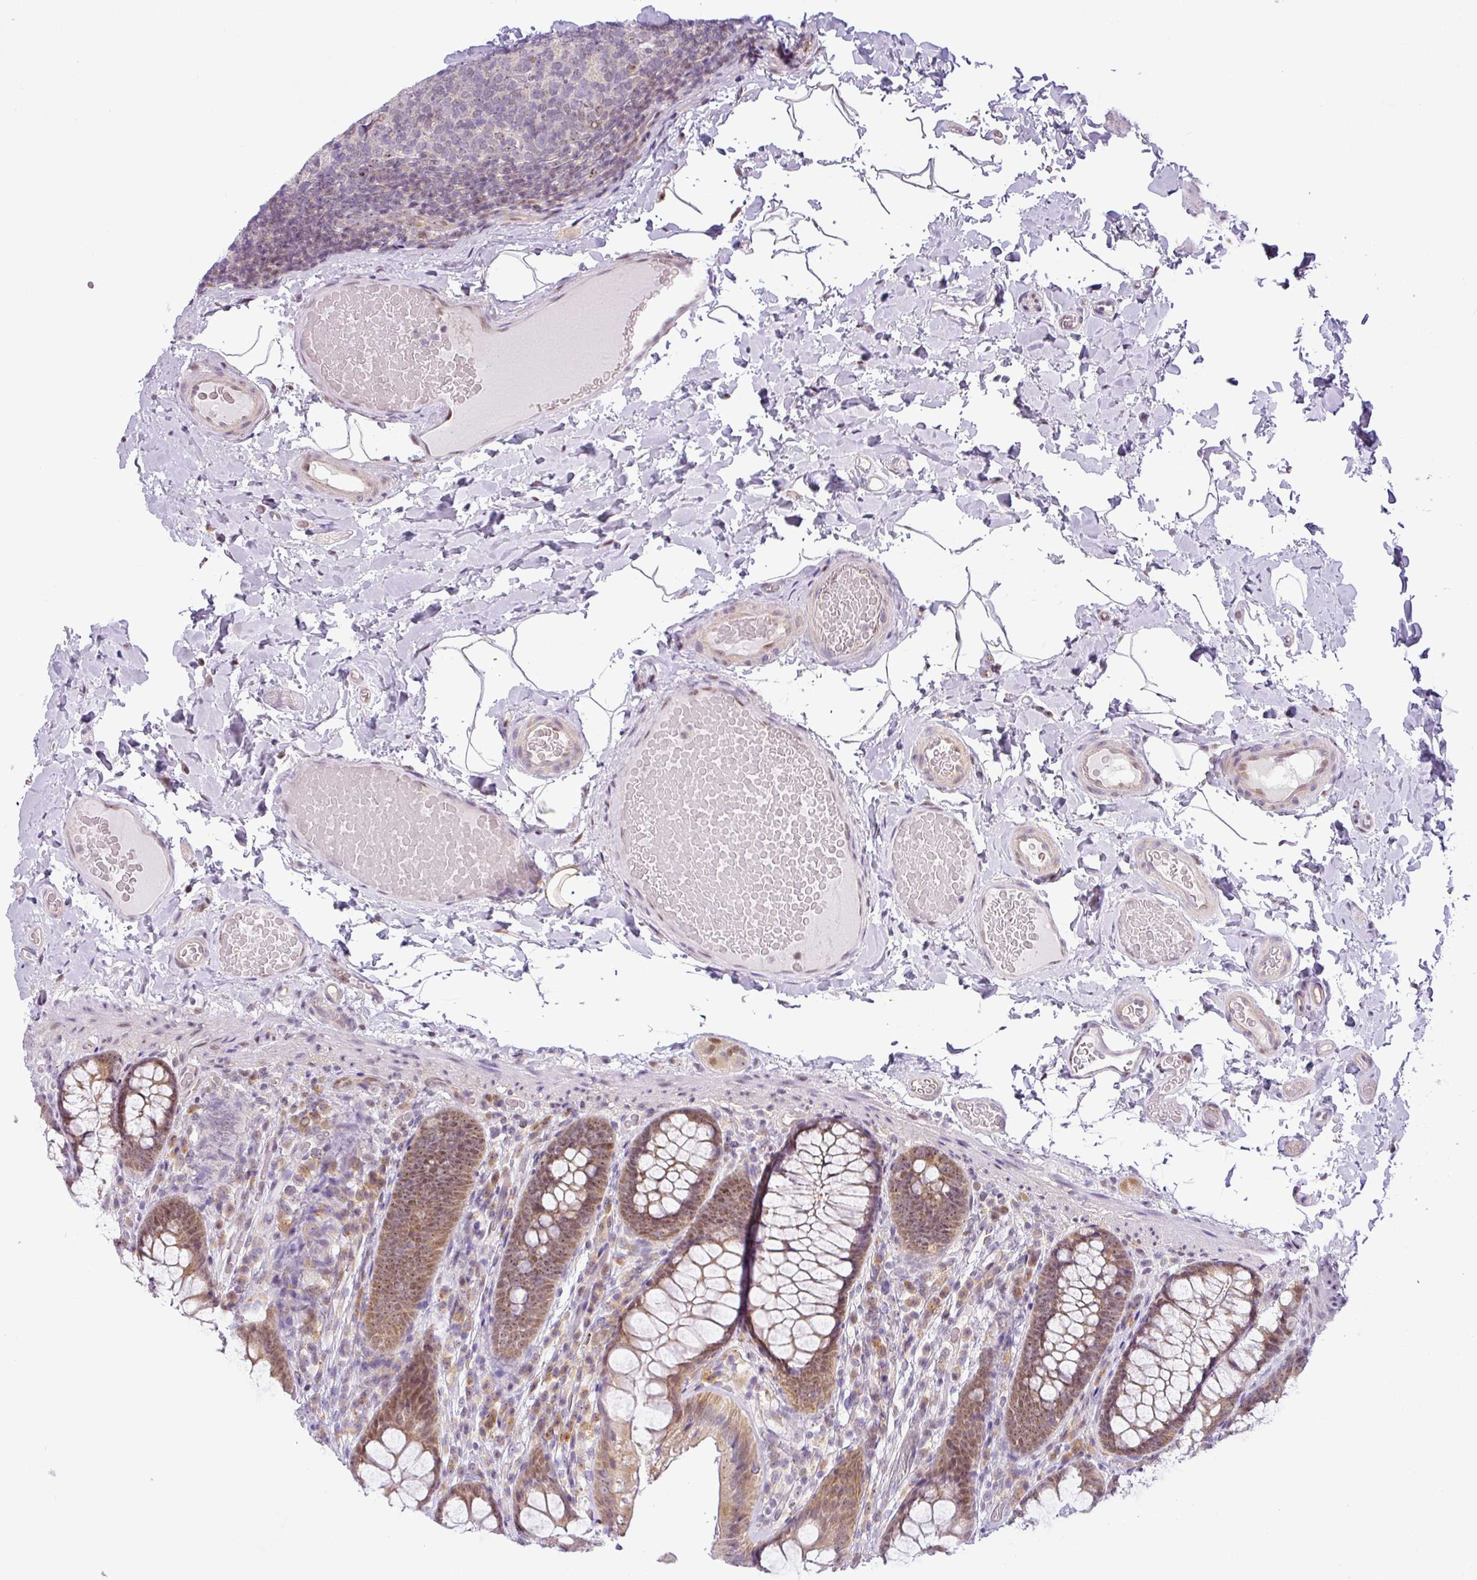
{"staining": {"intensity": "weak", "quantity": ">75%", "location": "nuclear"}, "tissue": "colon", "cell_type": "Endothelial cells", "image_type": "normal", "snomed": [{"axis": "morphology", "description": "Normal tissue, NOS"}, {"axis": "topography", "description": "Colon"}], "caption": "Protein expression by IHC reveals weak nuclear expression in about >75% of endothelial cells in benign colon.", "gene": "NDUFB2", "patient": {"sex": "male", "age": 46}}